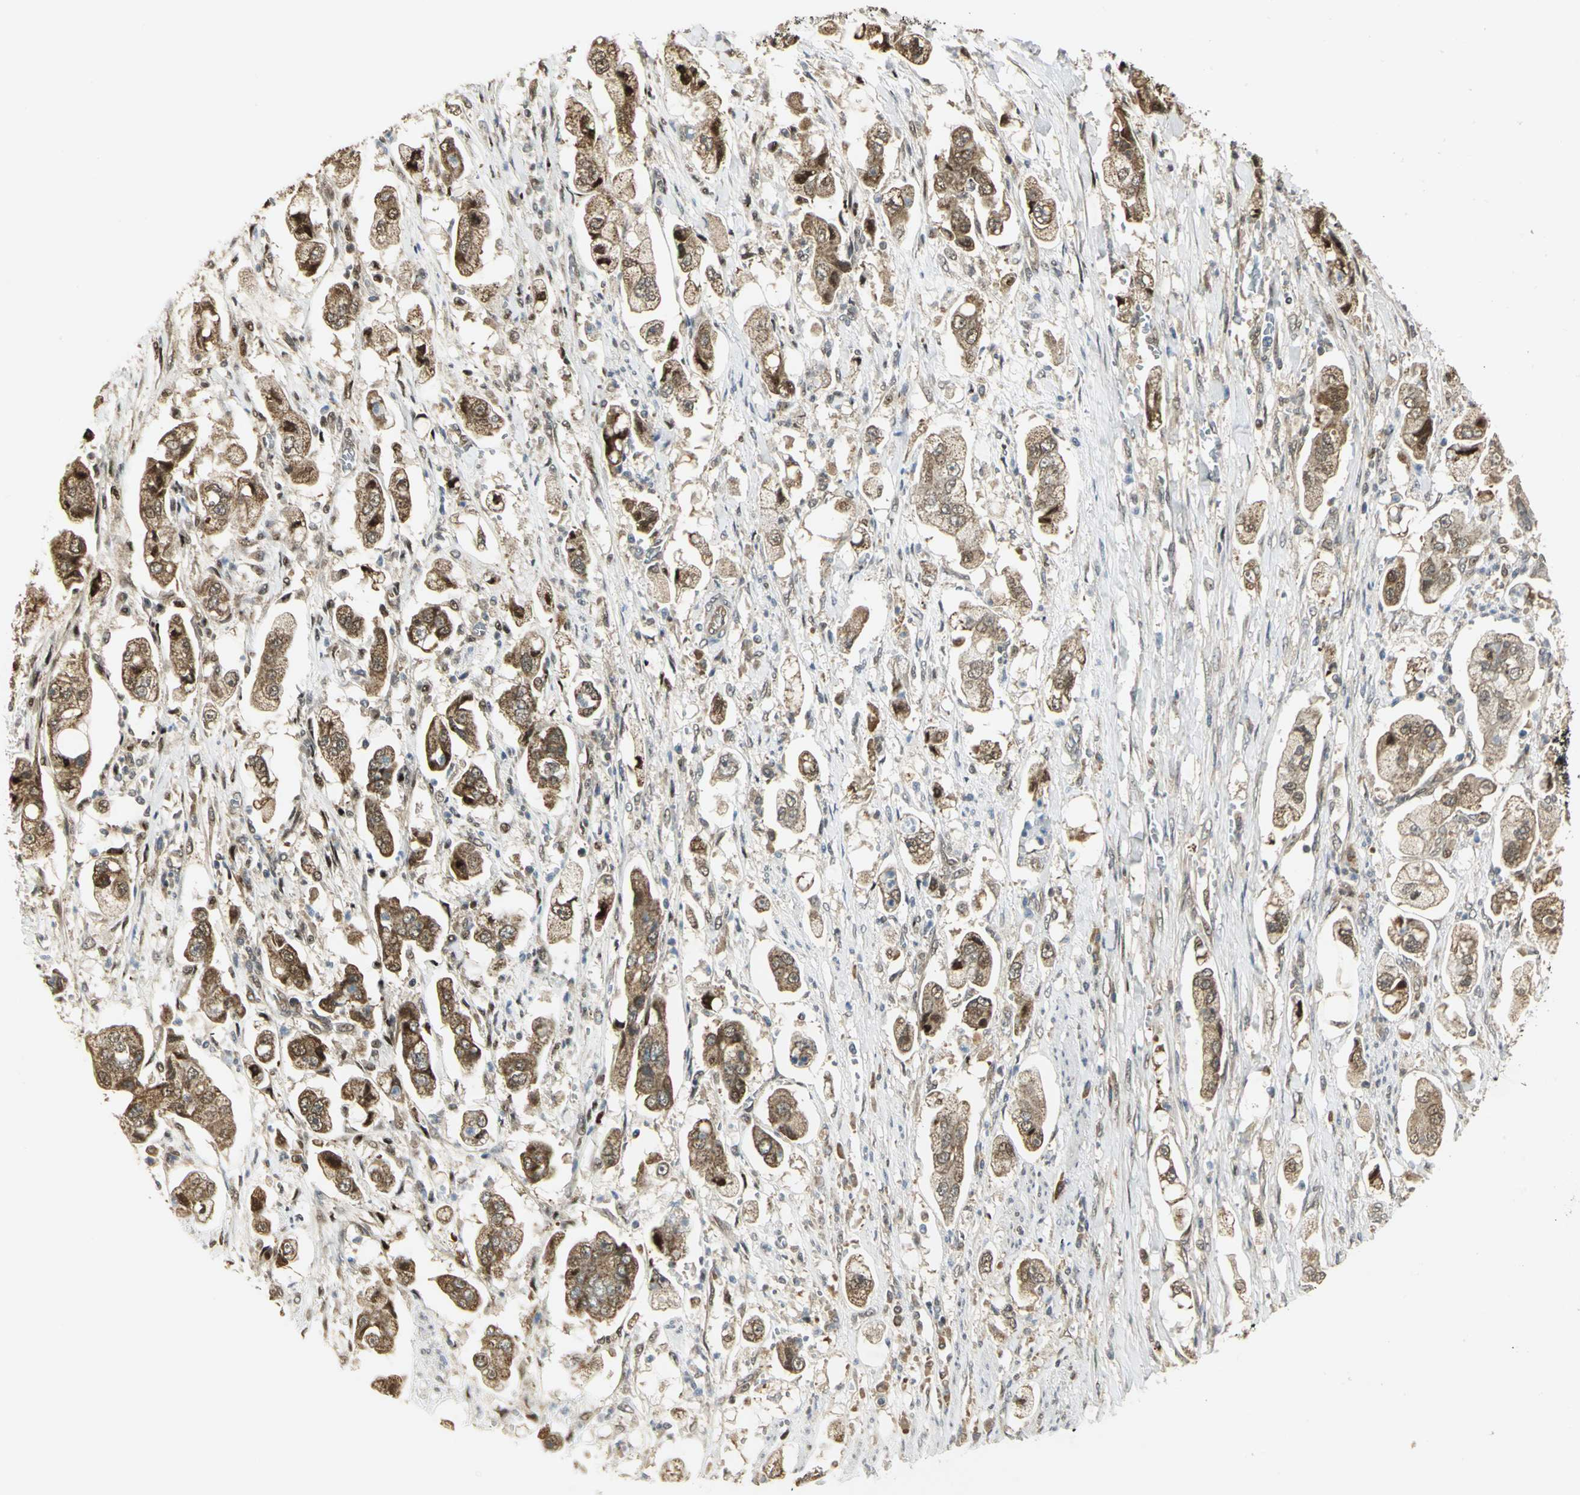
{"staining": {"intensity": "moderate", "quantity": ">75%", "location": "cytoplasmic/membranous,nuclear"}, "tissue": "stomach cancer", "cell_type": "Tumor cells", "image_type": "cancer", "snomed": [{"axis": "morphology", "description": "Adenocarcinoma, NOS"}, {"axis": "topography", "description": "Stomach"}], "caption": "The histopathology image shows immunohistochemical staining of stomach adenocarcinoma. There is moderate cytoplasmic/membranous and nuclear staining is identified in about >75% of tumor cells.", "gene": "PSMC4", "patient": {"sex": "male", "age": 62}}